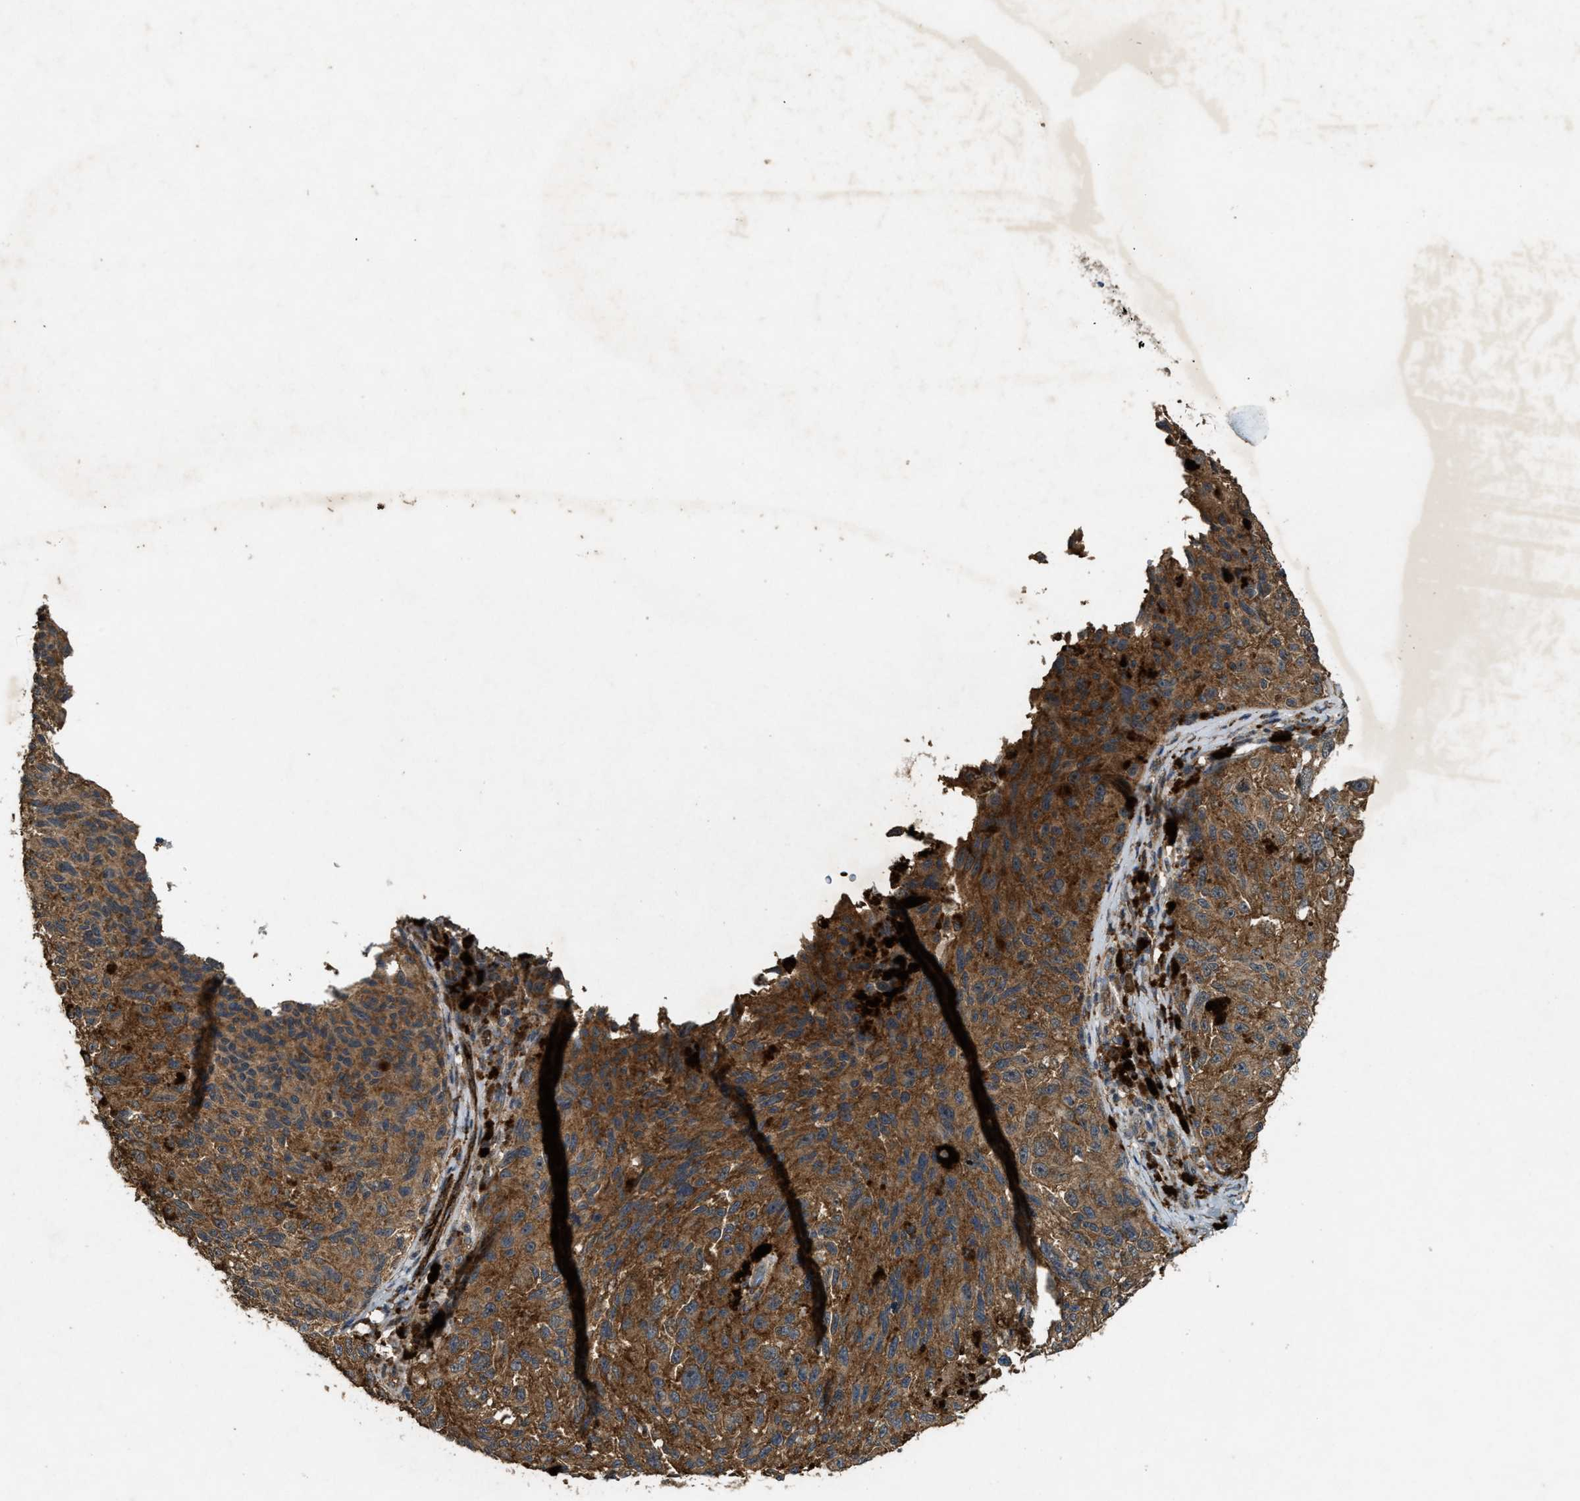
{"staining": {"intensity": "strong", "quantity": ">75%", "location": "cytoplasmic/membranous"}, "tissue": "melanoma", "cell_type": "Tumor cells", "image_type": "cancer", "snomed": [{"axis": "morphology", "description": "Malignant melanoma, NOS"}, {"axis": "topography", "description": "Skin"}], "caption": "Melanoma stained for a protein demonstrates strong cytoplasmic/membranous positivity in tumor cells.", "gene": "ARHGEF5", "patient": {"sex": "female", "age": 73}}